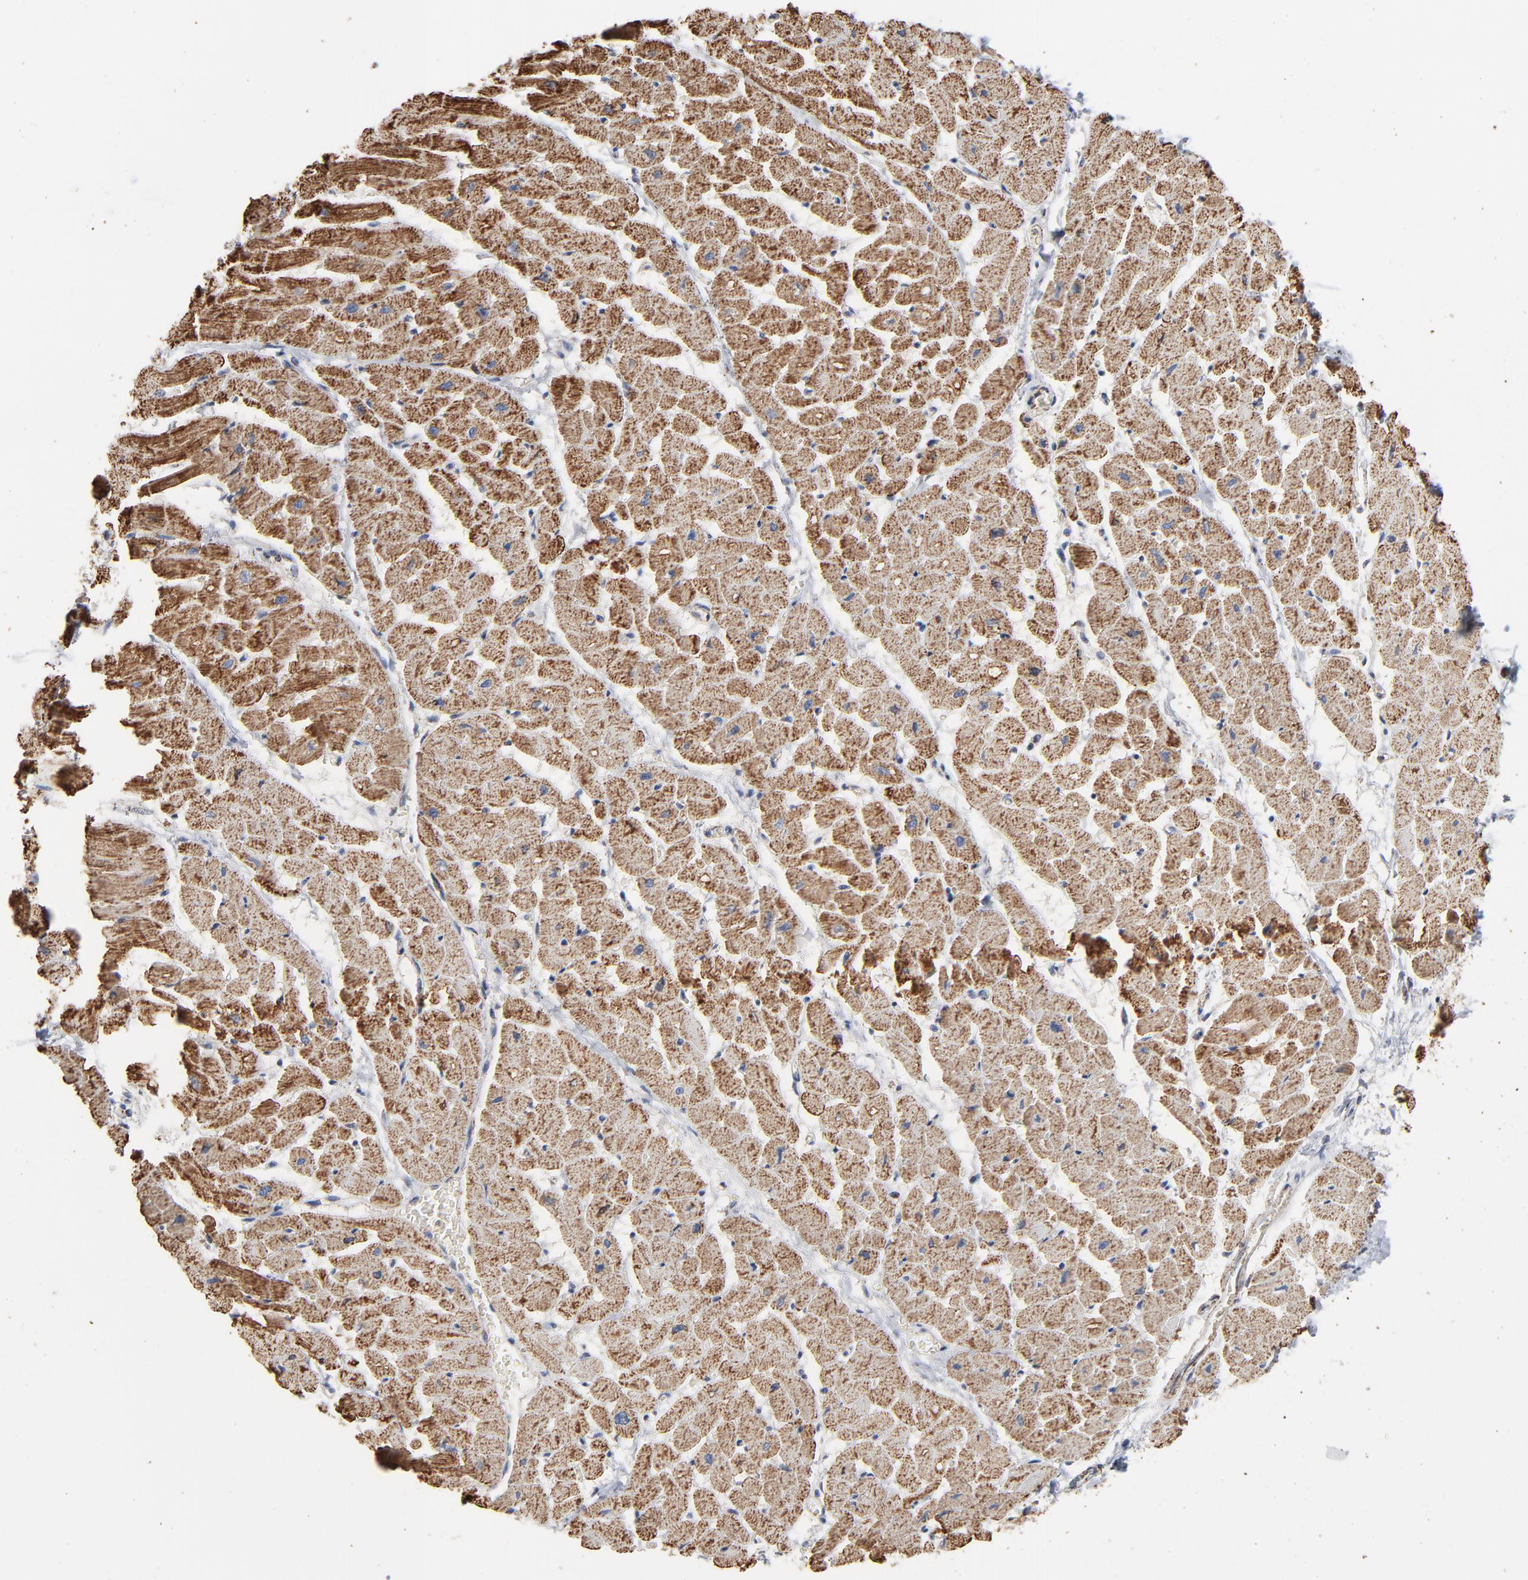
{"staining": {"intensity": "strong", "quantity": ">75%", "location": "cytoplasmic/membranous"}, "tissue": "heart muscle", "cell_type": "Cardiomyocytes", "image_type": "normal", "snomed": [{"axis": "morphology", "description": "Normal tissue, NOS"}, {"axis": "topography", "description": "Heart"}], "caption": "IHC of unremarkable heart muscle shows high levels of strong cytoplasmic/membranous expression in about >75% of cardiomyocytes.", "gene": "UQCRC1", "patient": {"sex": "male", "age": 45}}